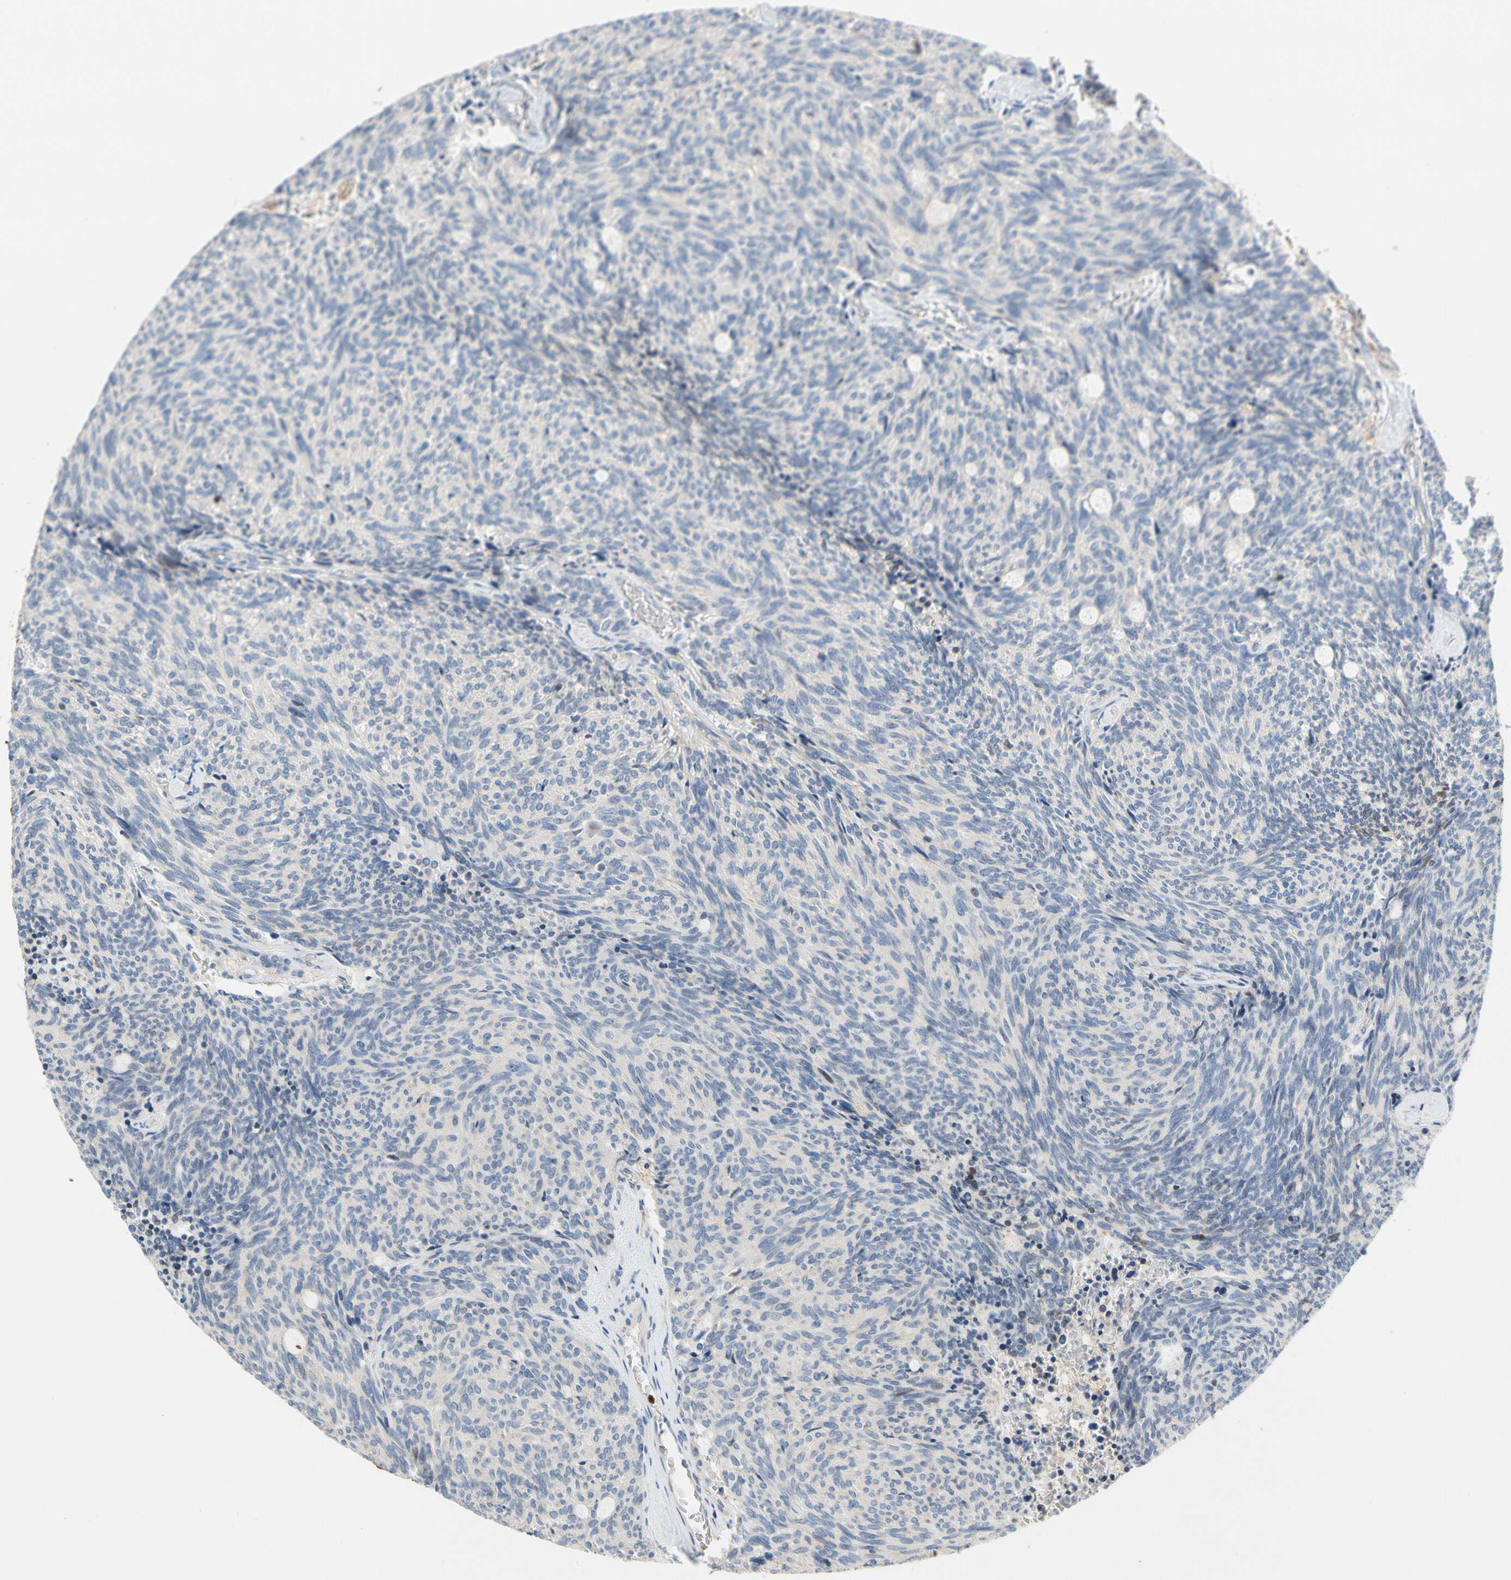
{"staining": {"intensity": "negative", "quantity": "none", "location": "none"}, "tissue": "carcinoid", "cell_type": "Tumor cells", "image_type": "cancer", "snomed": [{"axis": "morphology", "description": "Carcinoid, malignant, NOS"}, {"axis": "topography", "description": "Pancreas"}], "caption": "Tumor cells are negative for protein expression in human carcinoid (malignant).", "gene": "SP140", "patient": {"sex": "female", "age": 54}}